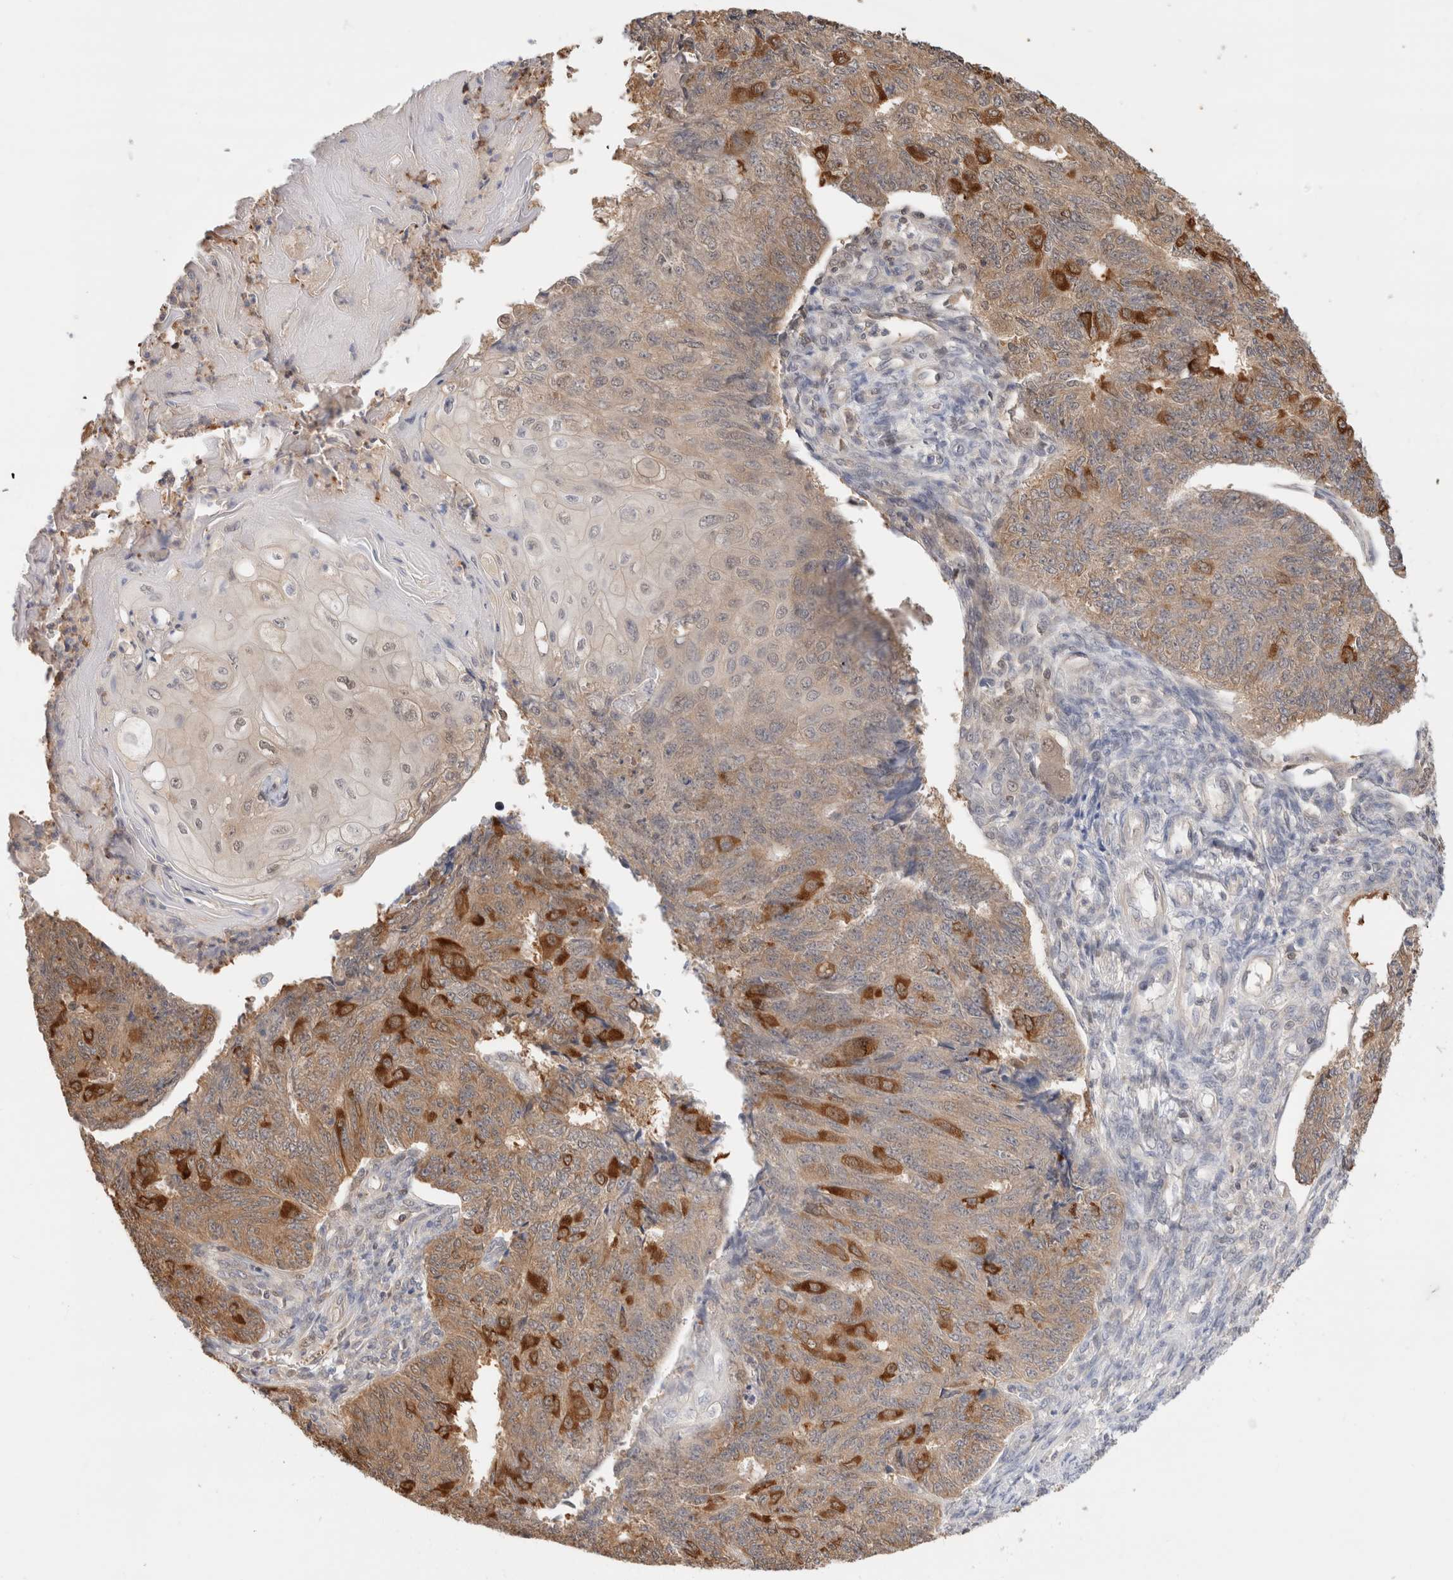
{"staining": {"intensity": "moderate", "quantity": "25%-75%", "location": "cytoplasmic/membranous"}, "tissue": "endometrial cancer", "cell_type": "Tumor cells", "image_type": "cancer", "snomed": [{"axis": "morphology", "description": "Adenocarcinoma, NOS"}, {"axis": "topography", "description": "Endometrium"}], "caption": "Immunohistochemical staining of endometrial adenocarcinoma exhibits medium levels of moderate cytoplasmic/membranous positivity in approximately 25%-75% of tumor cells.", "gene": "C17orf97", "patient": {"sex": "female", "age": 32}}